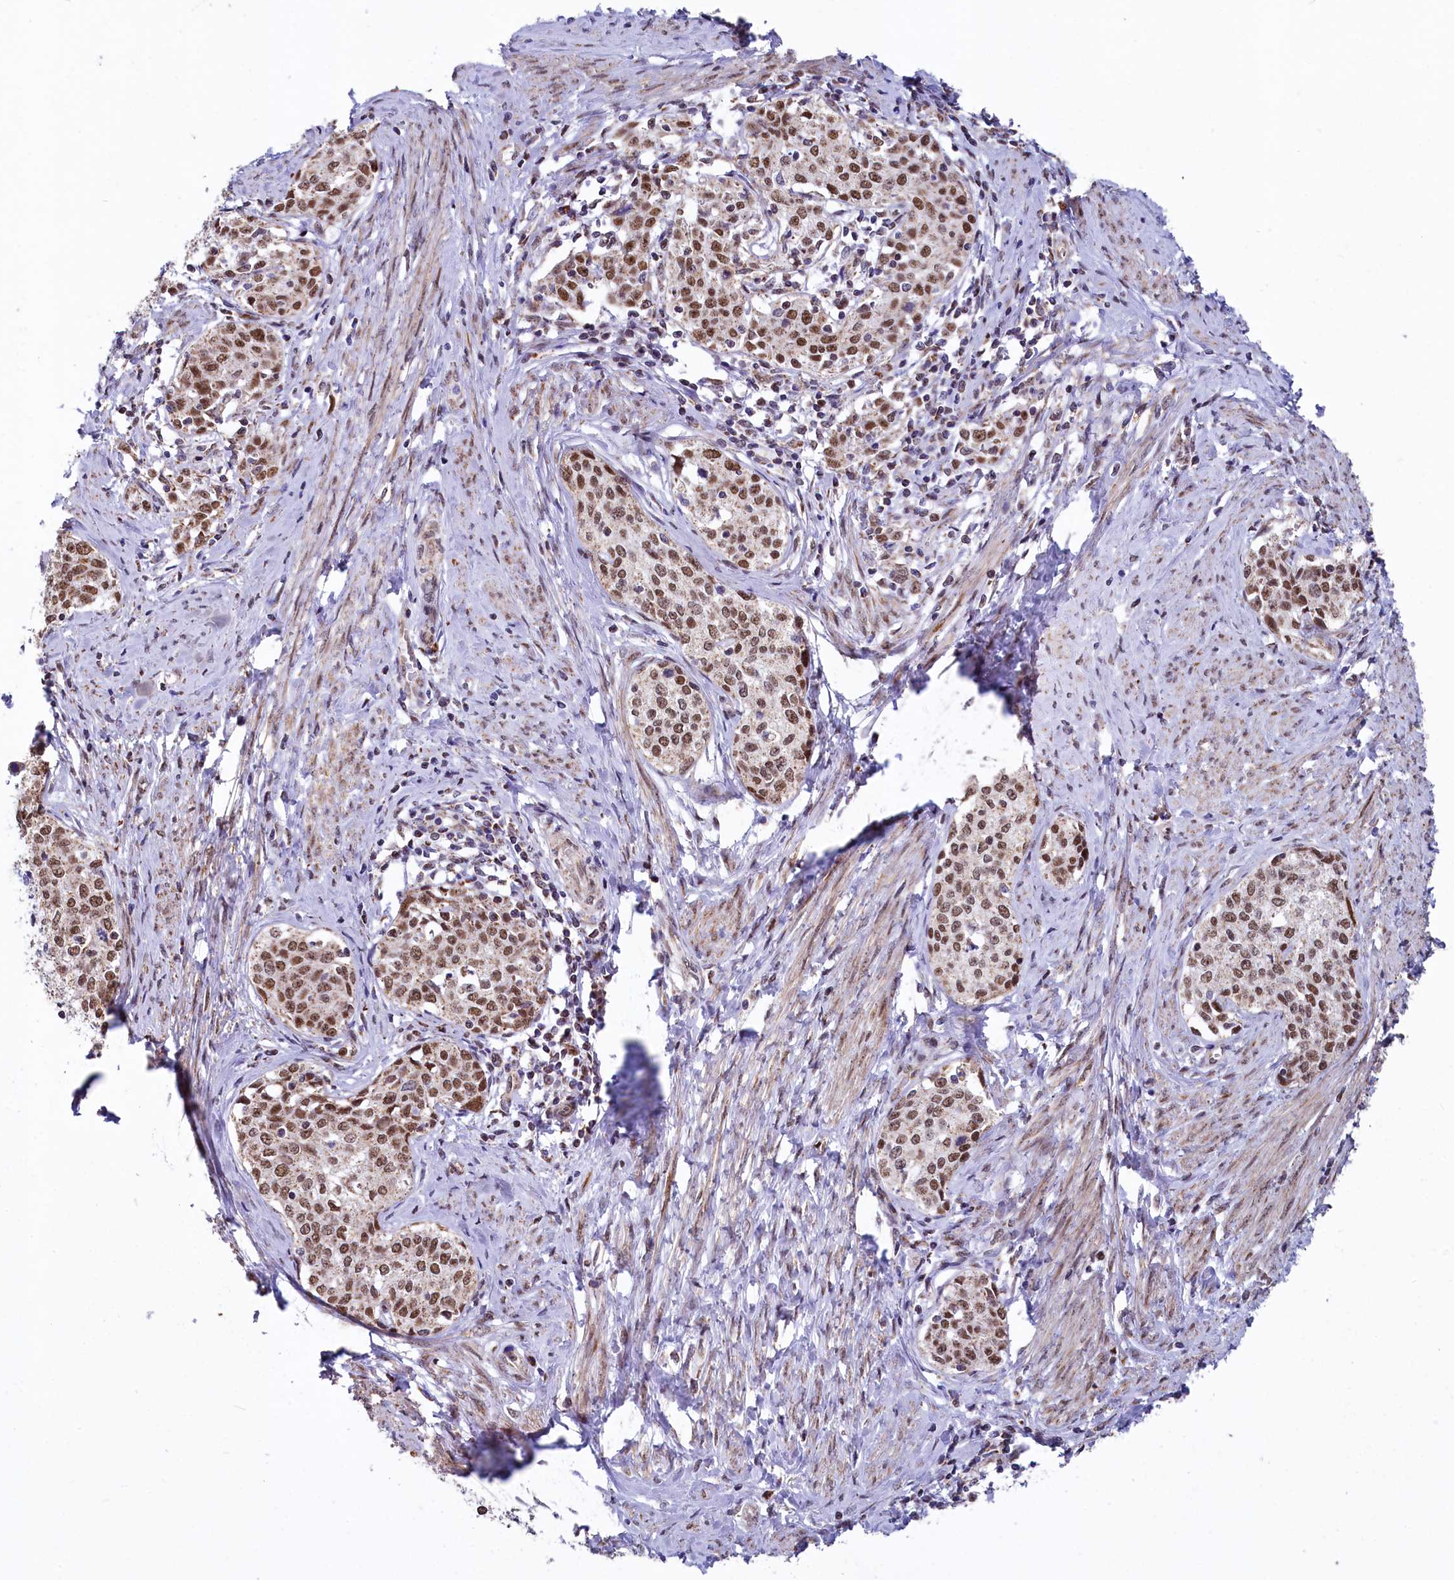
{"staining": {"intensity": "moderate", "quantity": ">75%", "location": "cytoplasmic/membranous,nuclear"}, "tissue": "cervical cancer", "cell_type": "Tumor cells", "image_type": "cancer", "snomed": [{"axis": "morphology", "description": "Squamous cell carcinoma, NOS"}, {"axis": "morphology", "description": "Adenocarcinoma, NOS"}, {"axis": "topography", "description": "Cervix"}], "caption": "There is medium levels of moderate cytoplasmic/membranous and nuclear staining in tumor cells of squamous cell carcinoma (cervical), as demonstrated by immunohistochemical staining (brown color).", "gene": "MORN3", "patient": {"sex": "female", "age": 52}}